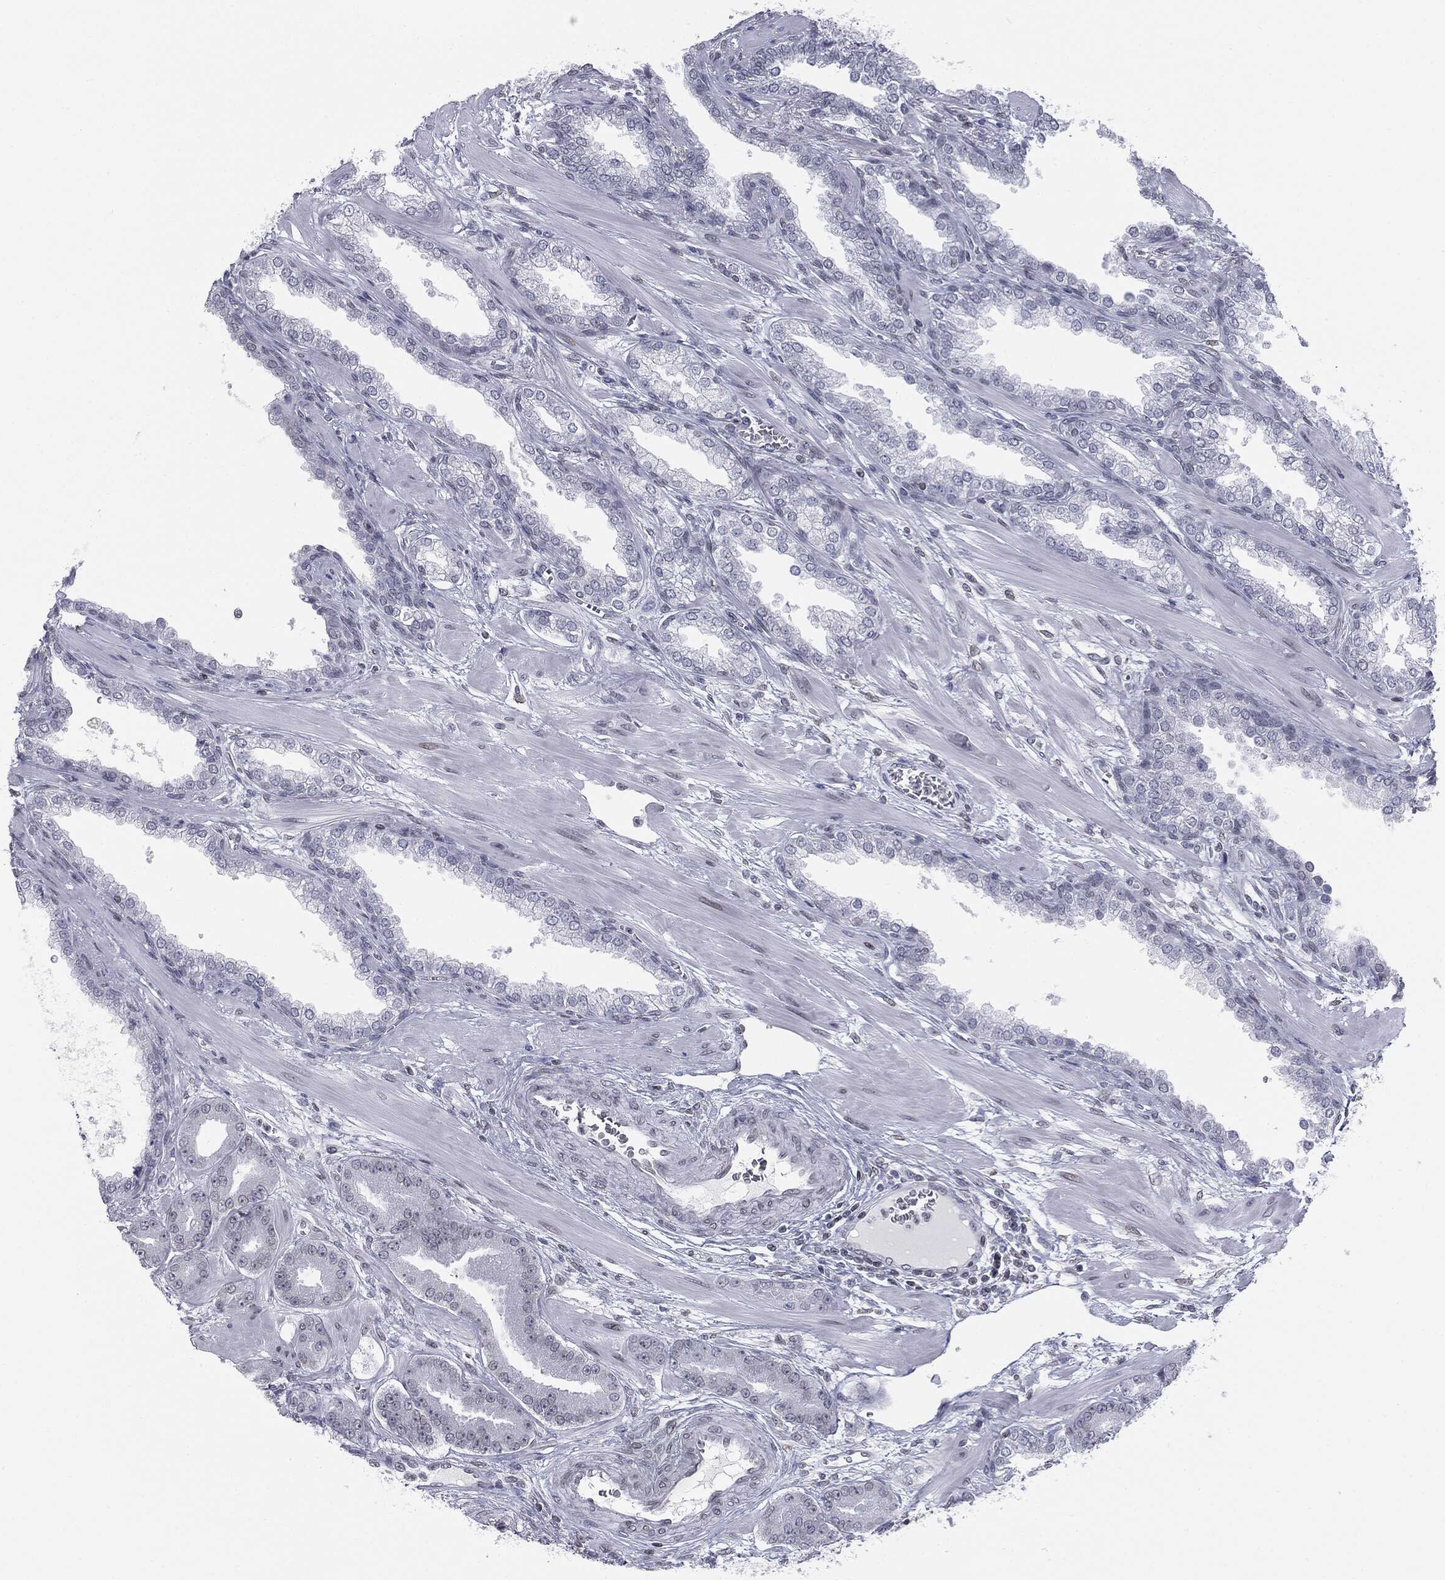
{"staining": {"intensity": "negative", "quantity": "none", "location": "none"}, "tissue": "prostate cancer", "cell_type": "Tumor cells", "image_type": "cancer", "snomed": [{"axis": "morphology", "description": "Adenocarcinoma, High grade"}, {"axis": "topography", "description": "Prostate"}], "caption": "A high-resolution photomicrograph shows IHC staining of prostate cancer (adenocarcinoma (high-grade)), which exhibits no significant staining in tumor cells. Nuclei are stained in blue.", "gene": "ALDOB", "patient": {"sex": "male", "age": 60}}